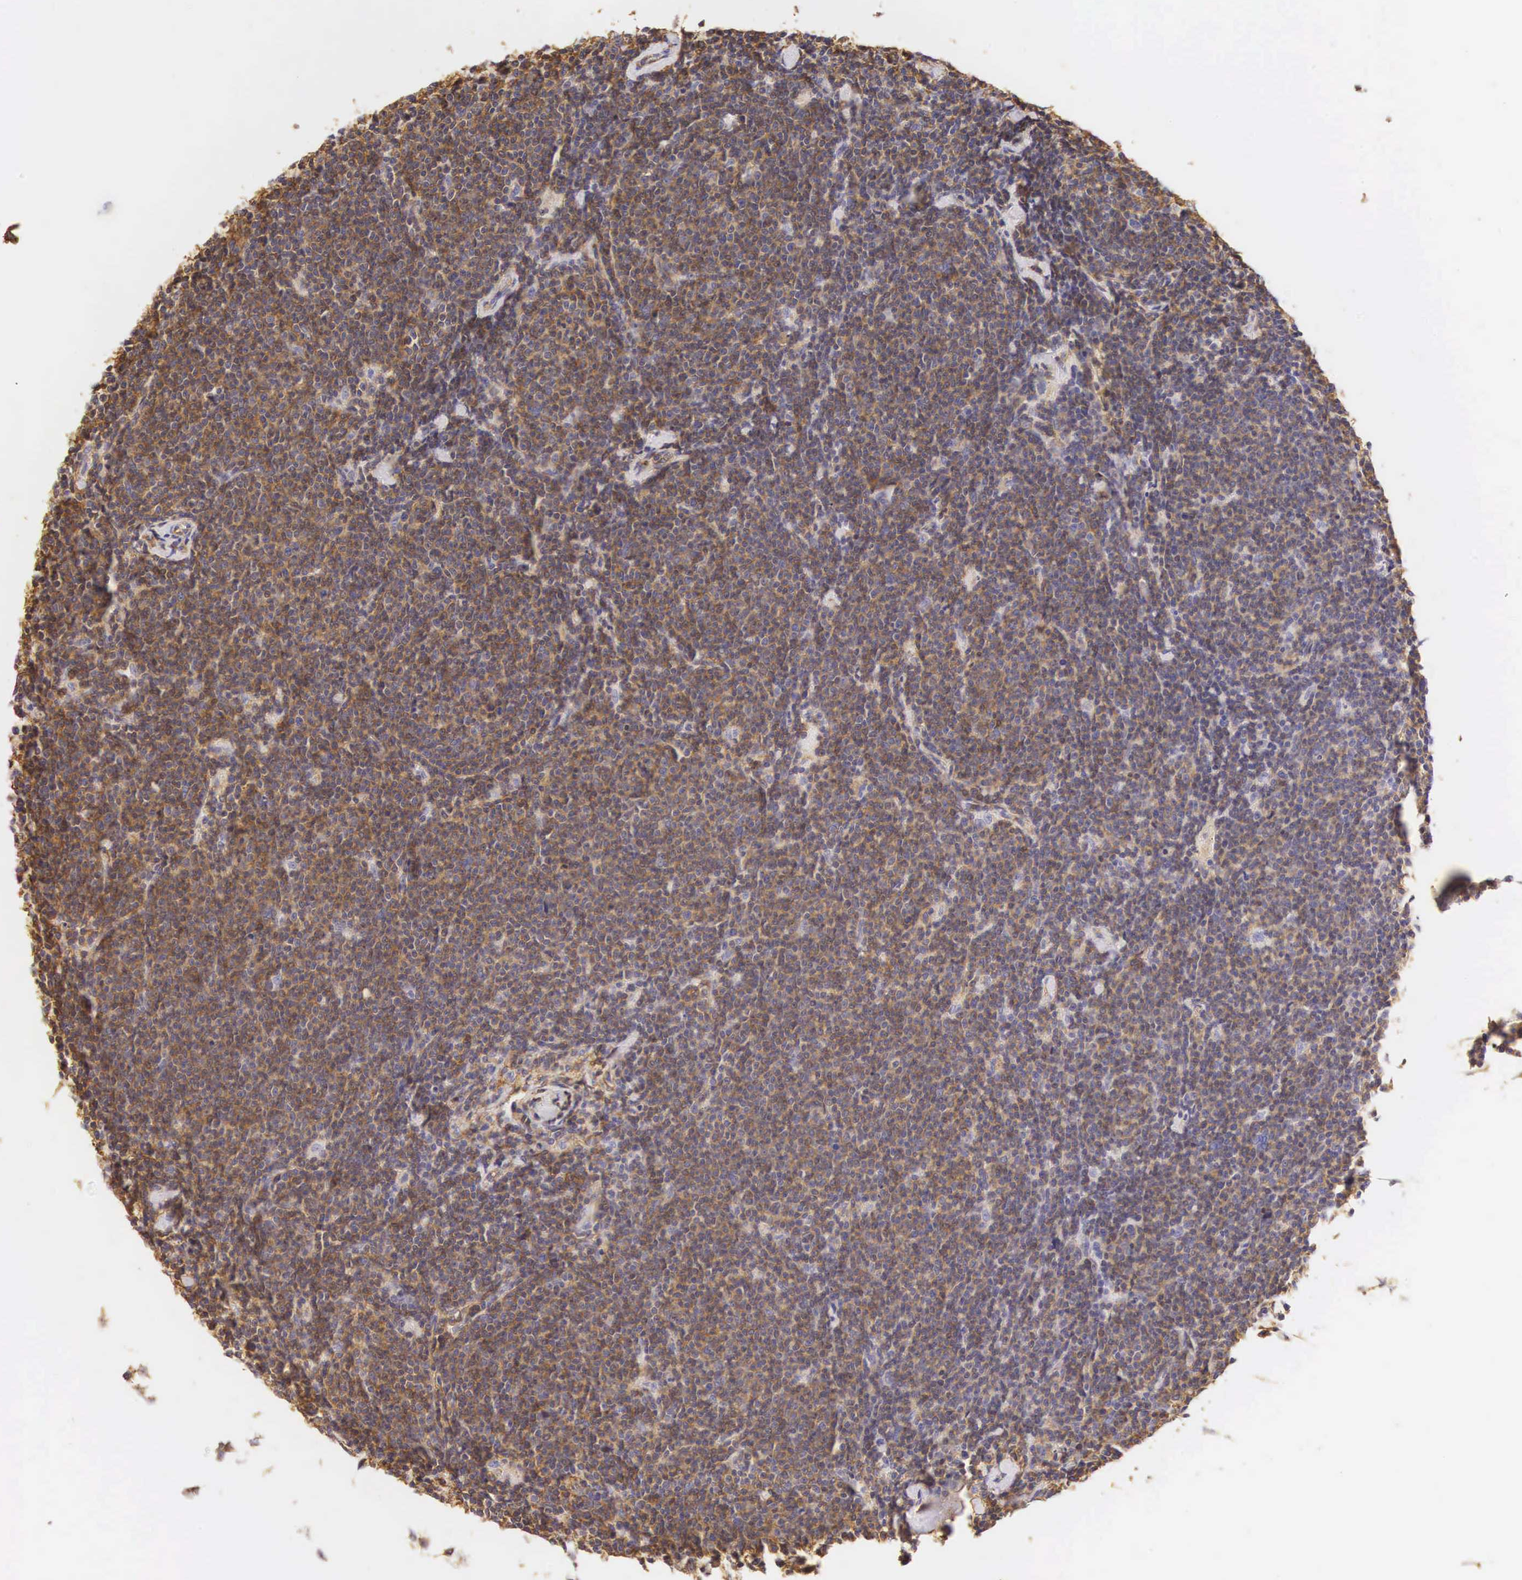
{"staining": {"intensity": "moderate", "quantity": ">75%", "location": "cytoplasmic/membranous"}, "tissue": "lymphoma", "cell_type": "Tumor cells", "image_type": "cancer", "snomed": [{"axis": "morphology", "description": "Malignant lymphoma, non-Hodgkin's type, Low grade"}, {"axis": "topography", "description": "Lymph node"}], "caption": "A brown stain highlights moderate cytoplasmic/membranous expression of a protein in human lymphoma tumor cells.", "gene": "CD99", "patient": {"sex": "male", "age": 65}}